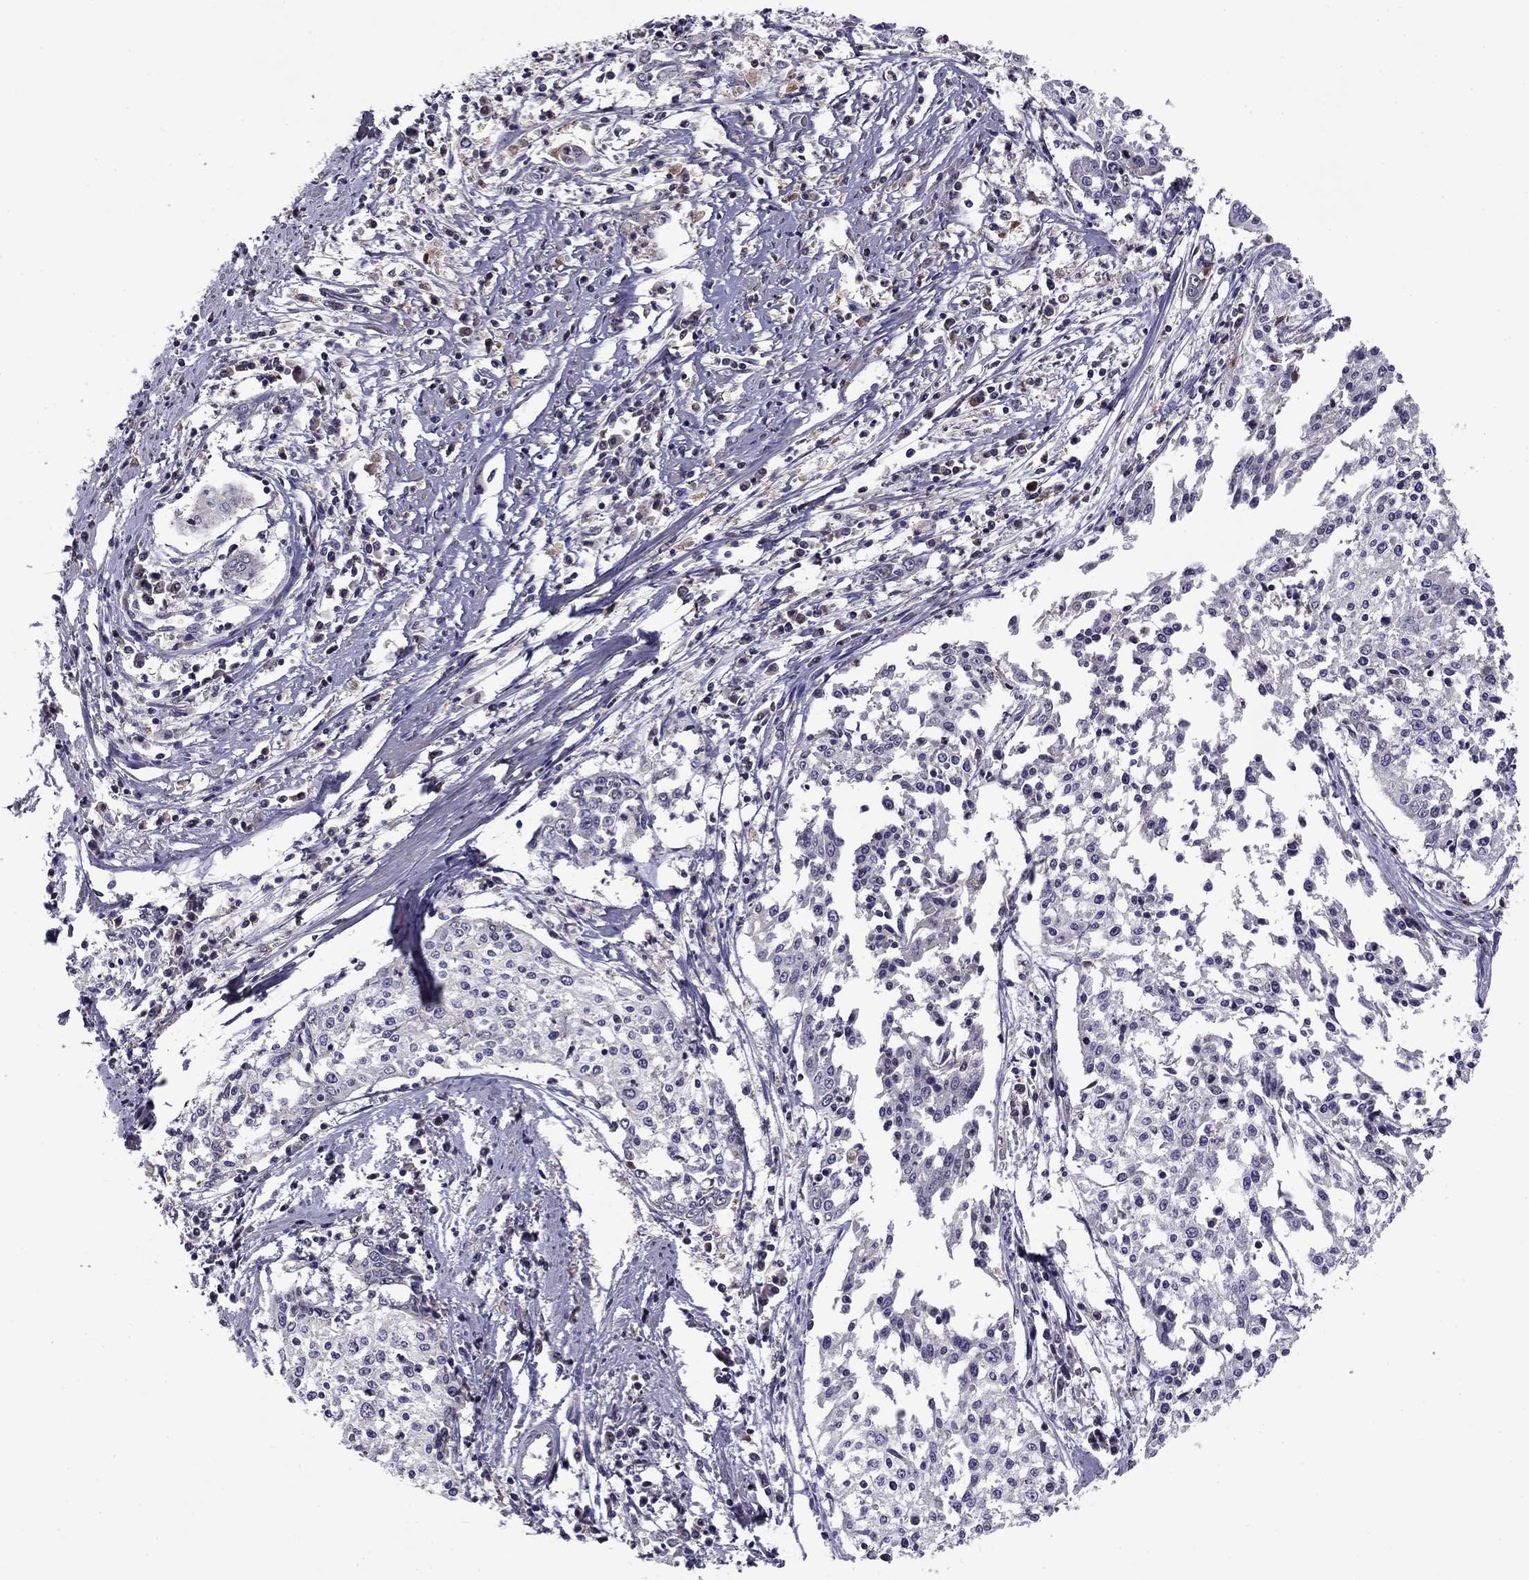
{"staining": {"intensity": "negative", "quantity": "none", "location": "none"}, "tissue": "cervical cancer", "cell_type": "Tumor cells", "image_type": "cancer", "snomed": [{"axis": "morphology", "description": "Squamous cell carcinoma, NOS"}, {"axis": "topography", "description": "Cervix"}], "caption": "Image shows no significant protein positivity in tumor cells of cervical cancer (squamous cell carcinoma). (DAB (3,3'-diaminobenzidine) immunohistochemistry (IHC) visualized using brightfield microscopy, high magnification).", "gene": "HCN1", "patient": {"sex": "female", "age": 41}}